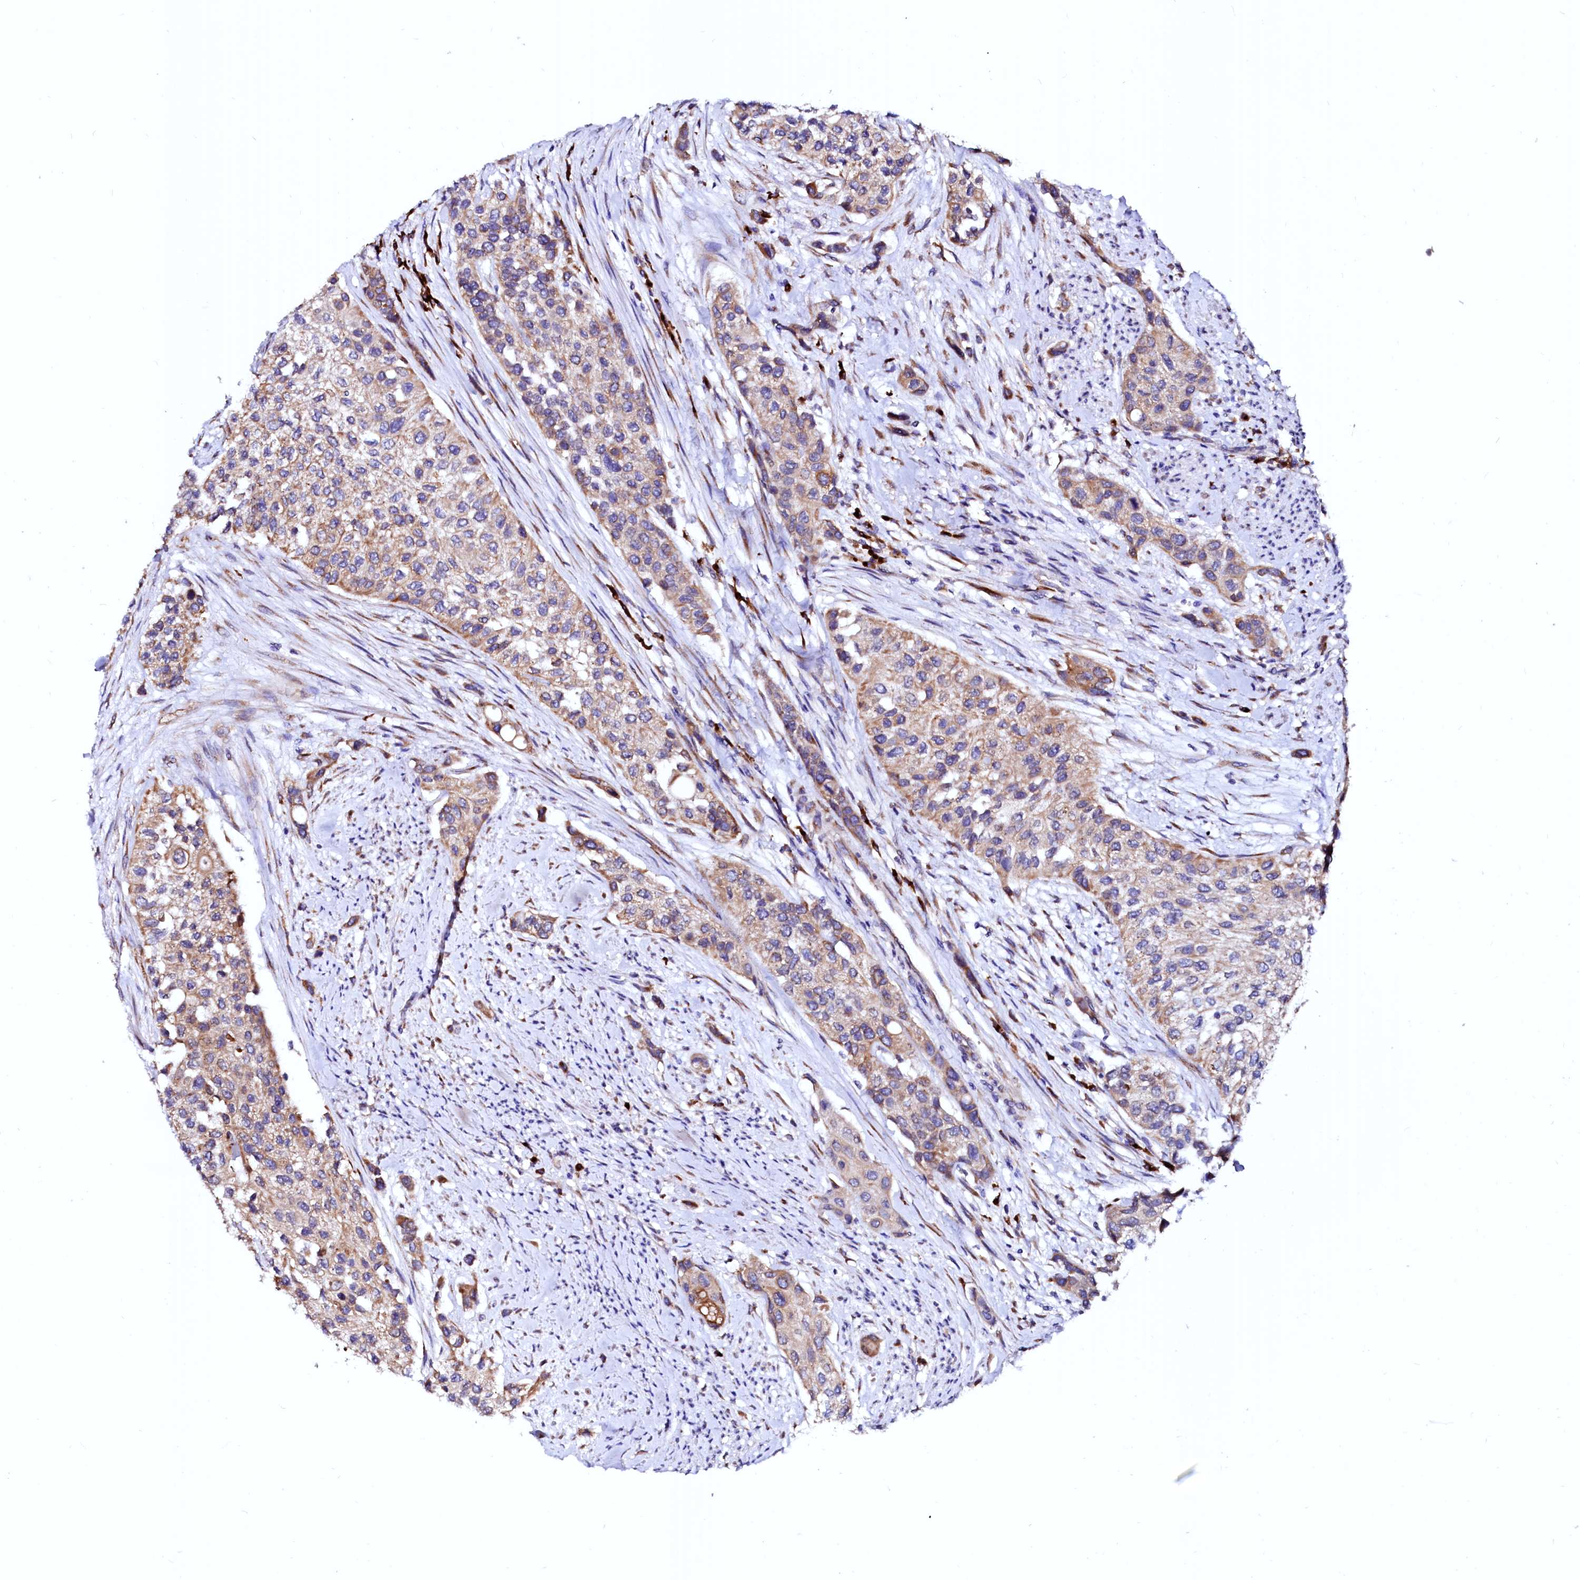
{"staining": {"intensity": "moderate", "quantity": "25%-75%", "location": "cytoplasmic/membranous"}, "tissue": "urothelial cancer", "cell_type": "Tumor cells", "image_type": "cancer", "snomed": [{"axis": "morphology", "description": "Normal tissue, NOS"}, {"axis": "morphology", "description": "Urothelial carcinoma, High grade"}, {"axis": "topography", "description": "Vascular tissue"}, {"axis": "topography", "description": "Urinary bladder"}], "caption": "Urothelial cancer was stained to show a protein in brown. There is medium levels of moderate cytoplasmic/membranous expression in approximately 25%-75% of tumor cells.", "gene": "LMAN1", "patient": {"sex": "female", "age": 56}}